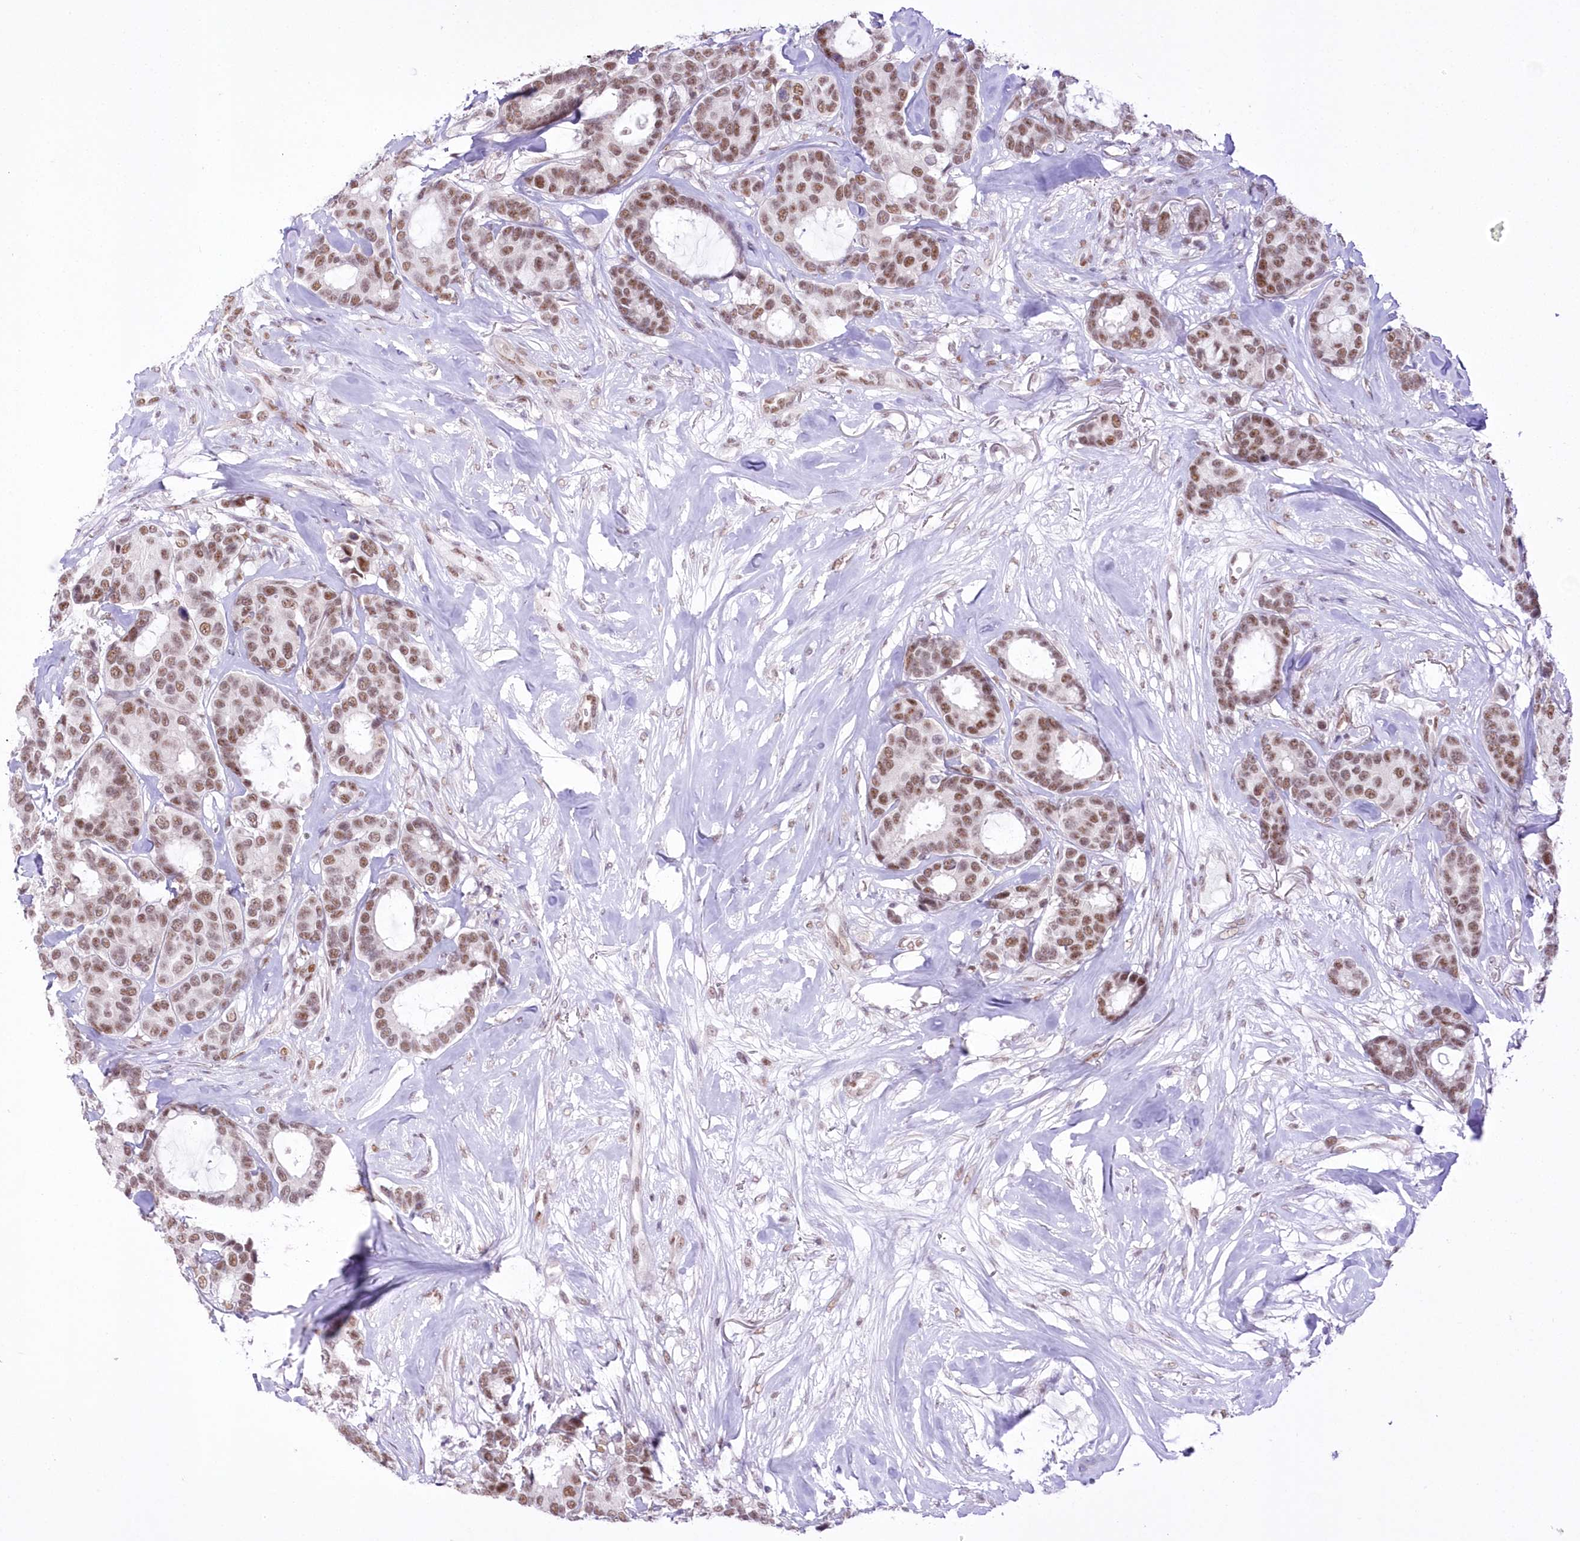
{"staining": {"intensity": "moderate", "quantity": ">75%", "location": "nuclear"}, "tissue": "breast cancer", "cell_type": "Tumor cells", "image_type": "cancer", "snomed": [{"axis": "morphology", "description": "Duct carcinoma"}, {"axis": "topography", "description": "Breast"}], "caption": "Protein expression analysis of human breast cancer reveals moderate nuclear staining in about >75% of tumor cells.", "gene": "NSUN2", "patient": {"sex": "female", "age": 87}}